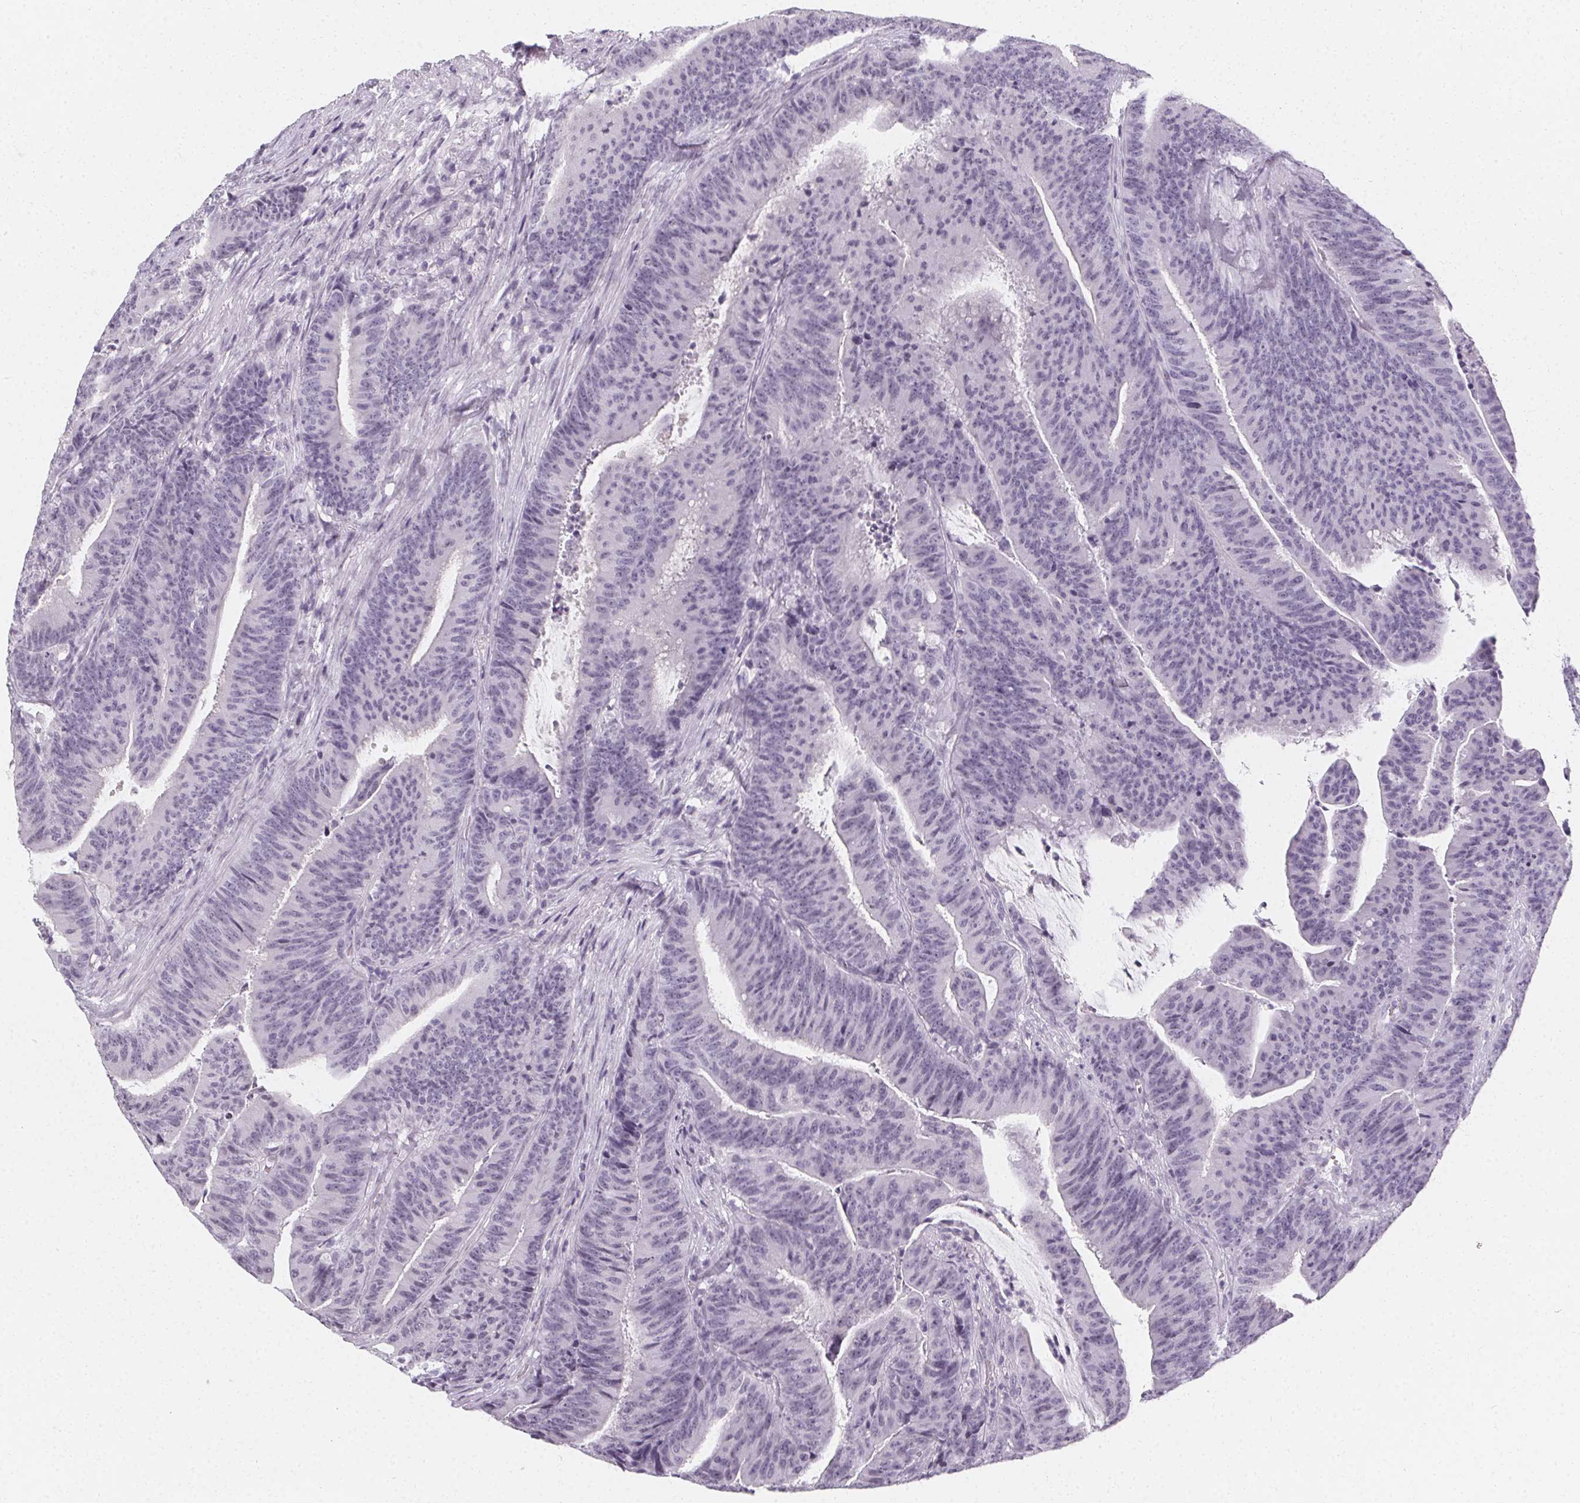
{"staining": {"intensity": "negative", "quantity": "none", "location": "none"}, "tissue": "colorectal cancer", "cell_type": "Tumor cells", "image_type": "cancer", "snomed": [{"axis": "morphology", "description": "Adenocarcinoma, NOS"}, {"axis": "topography", "description": "Colon"}], "caption": "This photomicrograph is of colorectal cancer stained with IHC to label a protein in brown with the nuclei are counter-stained blue. There is no staining in tumor cells. (Brightfield microscopy of DAB immunohistochemistry at high magnification).", "gene": "SYNPR", "patient": {"sex": "female", "age": 78}}